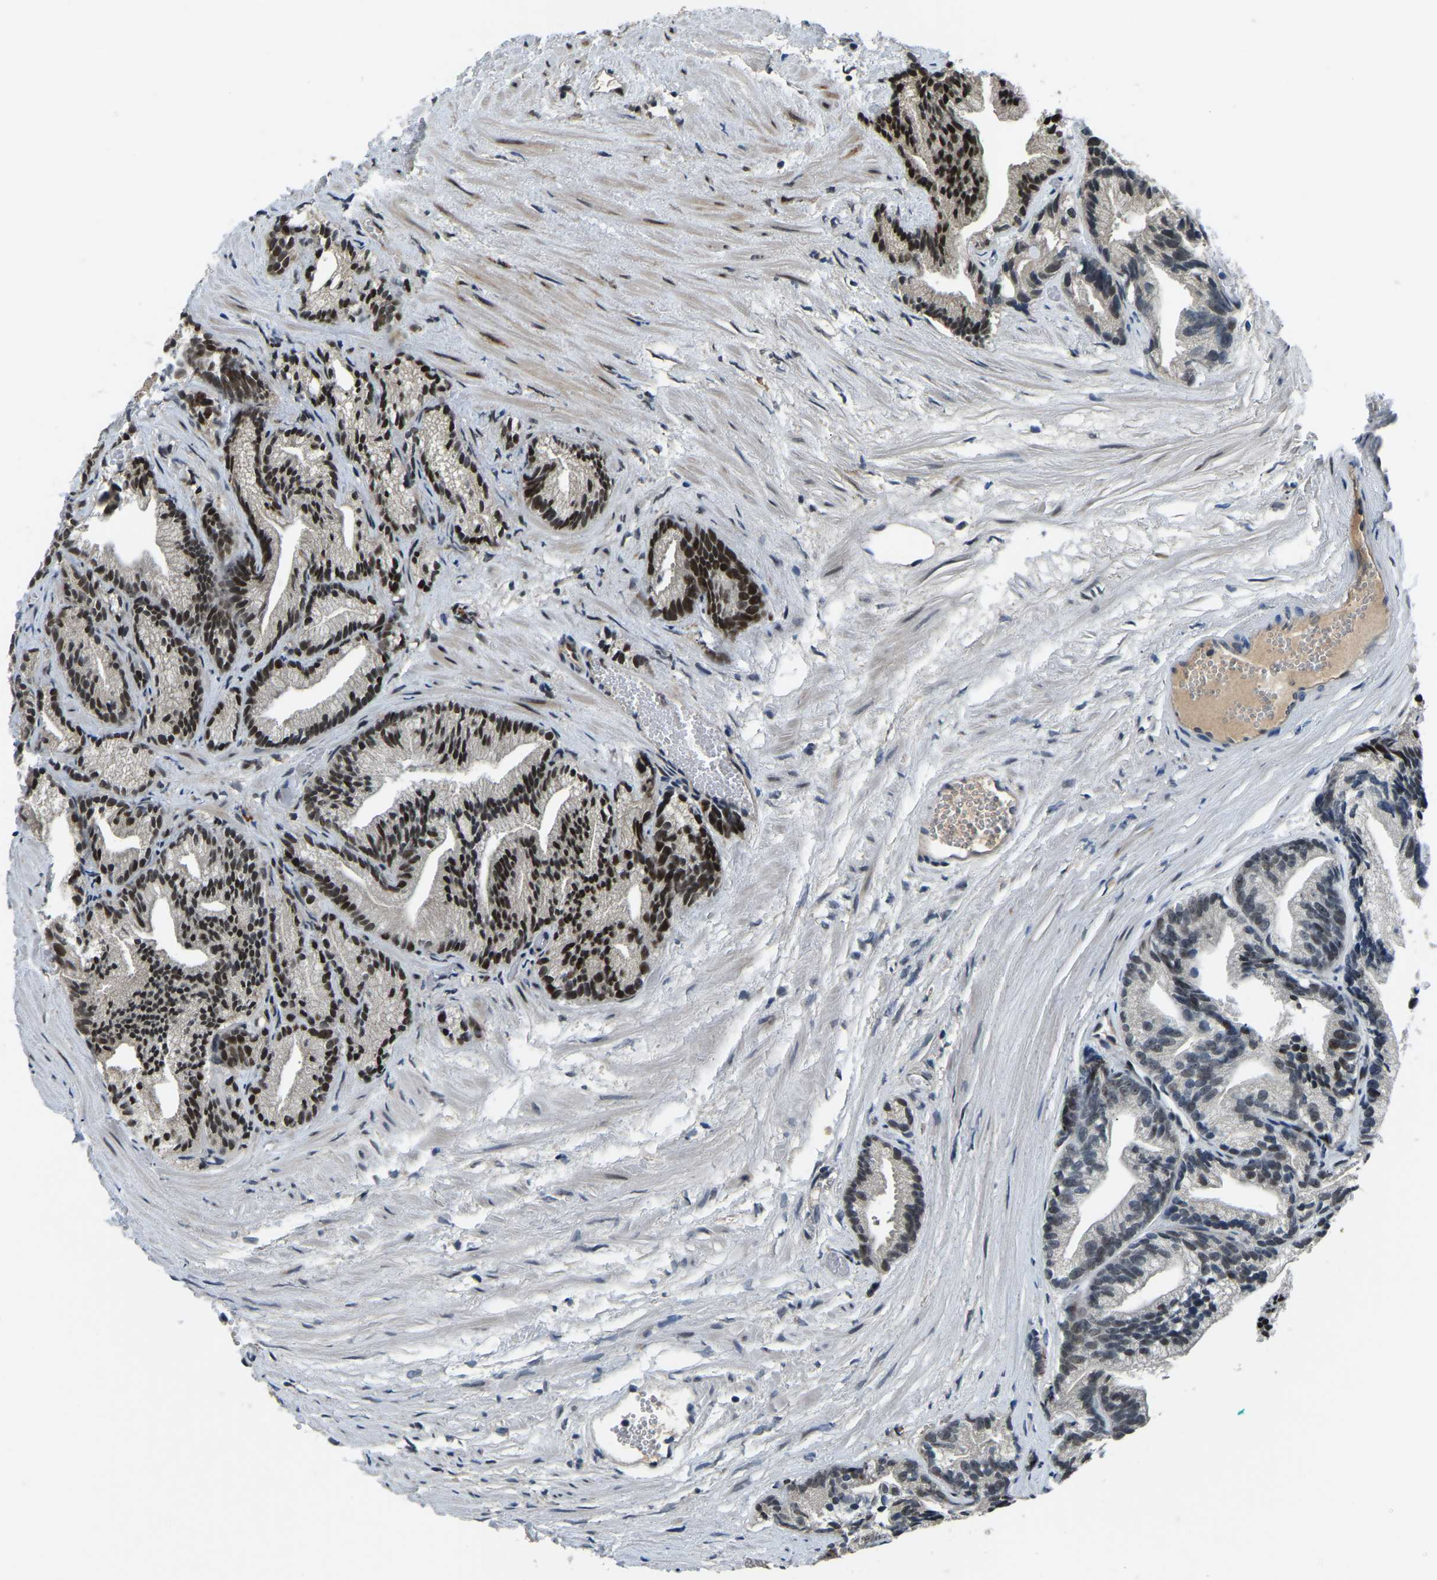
{"staining": {"intensity": "strong", "quantity": ">75%", "location": "nuclear"}, "tissue": "prostate cancer", "cell_type": "Tumor cells", "image_type": "cancer", "snomed": [{"axis": "morphology", "description": "Adenocarcinoma, Low grade"}, {"axis": "topography", "description": "Prostate"}], "caption": "High-magnification brightfield microscopy of prostate cancer stained with DAB (3,3'-diaminobenzidine) (brown) and counterstained with hematoxylin (blue). tumor cells exhibit strong nuclear expression is appreciated in approximately>75% of cells. (DAB (3,3'-diaminobenzidine) = brown stain, brightfield microscopy at high magnification).", "gene": "ING2", "patient": {"sex": "male", "age": 89}}